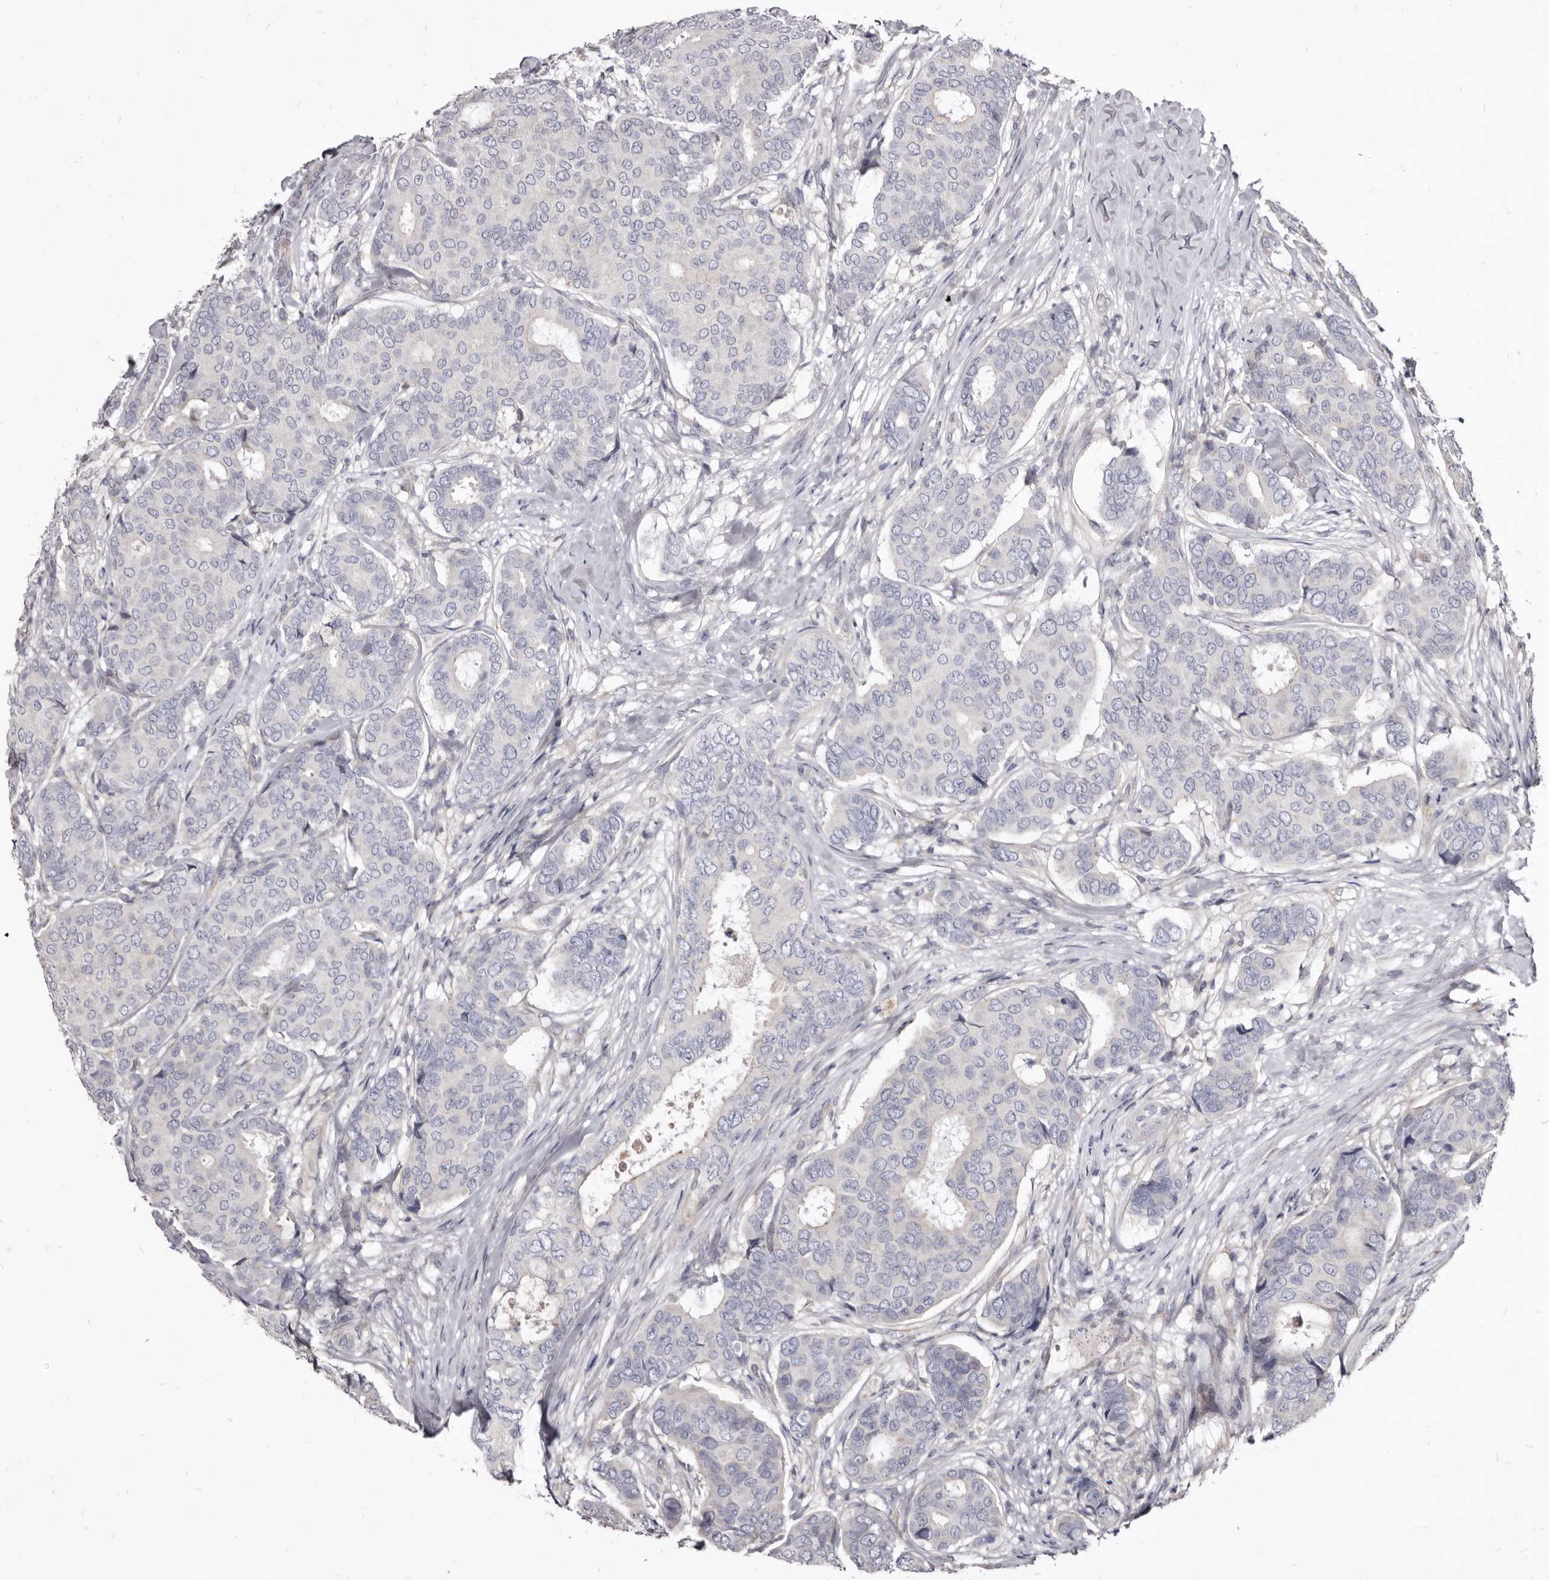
{"staining": {"intensity": "negative", "quantity": "none", "location": "none"}, "tissue": "breast cancer", "cell_type": "Tumor cells", "image_type": "cancer", "snomed": [{"axis": "morphology", "description": "Duct carcinoma"}, {"axis": "topography", "description": "Breast"}], "caption": "Image shows no significant protein positivity in tumor cells of intraductal carcinoma (breast).", "gene": "FAS", "patient": {"sex": "female", "age": 75}}